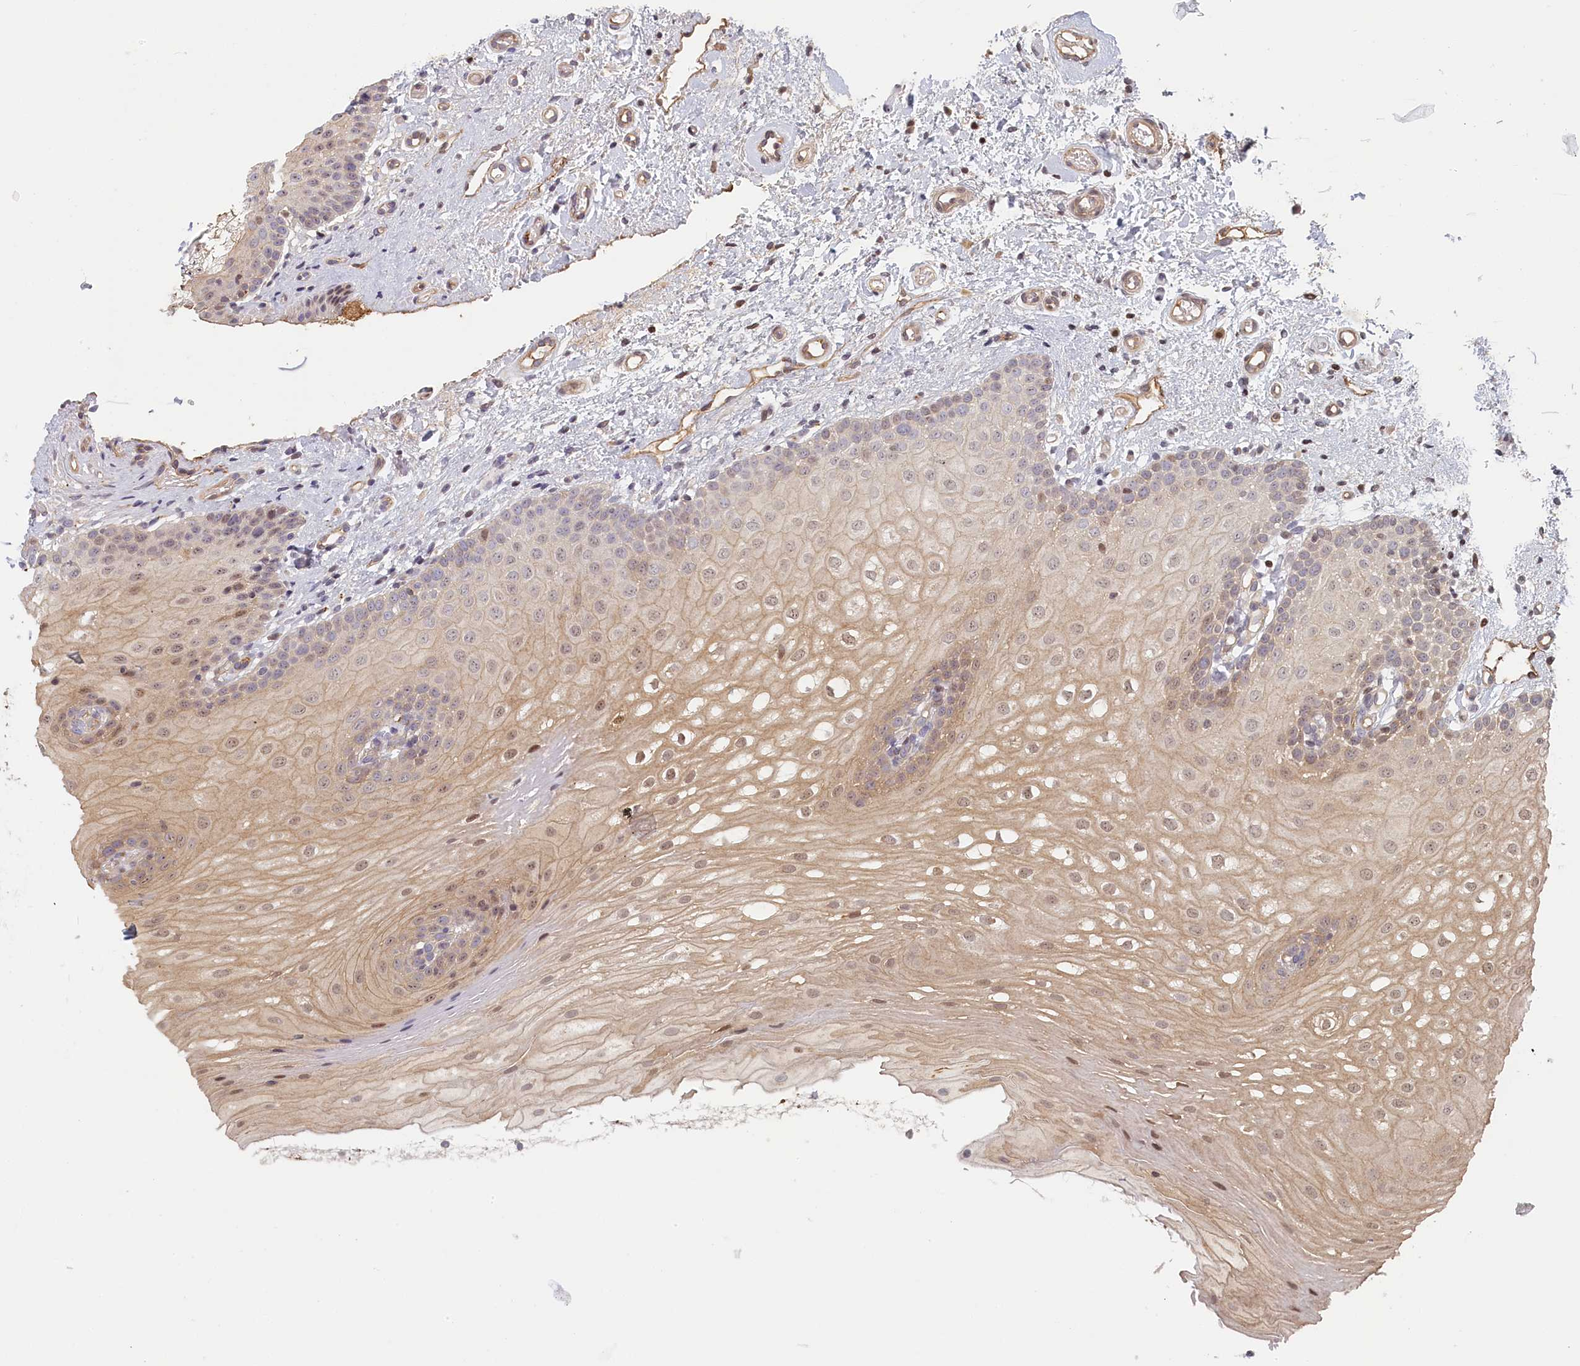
{"staining": {"intensity": "weak", "quantity": "25%-75%", "location": "cytoplasmic/membranous,nuclear"}, "tissue": "oral mucosa", "cell_type": "Squamous epithelial cells", "image_type": "normal", "snomed": [{"axis": "morphology", "description": "Normal tissue, NOS"}, {"axis": "topography", "description": "Oral tissue"}], "caption": "A brown stain labels weak cytoplasmic/membranous,nuclear positivity of a protein in squamous epithelial cells of normal oral mucosa.", "gene": "INTS4", "patient": {"sex": "female", "age": 54}}